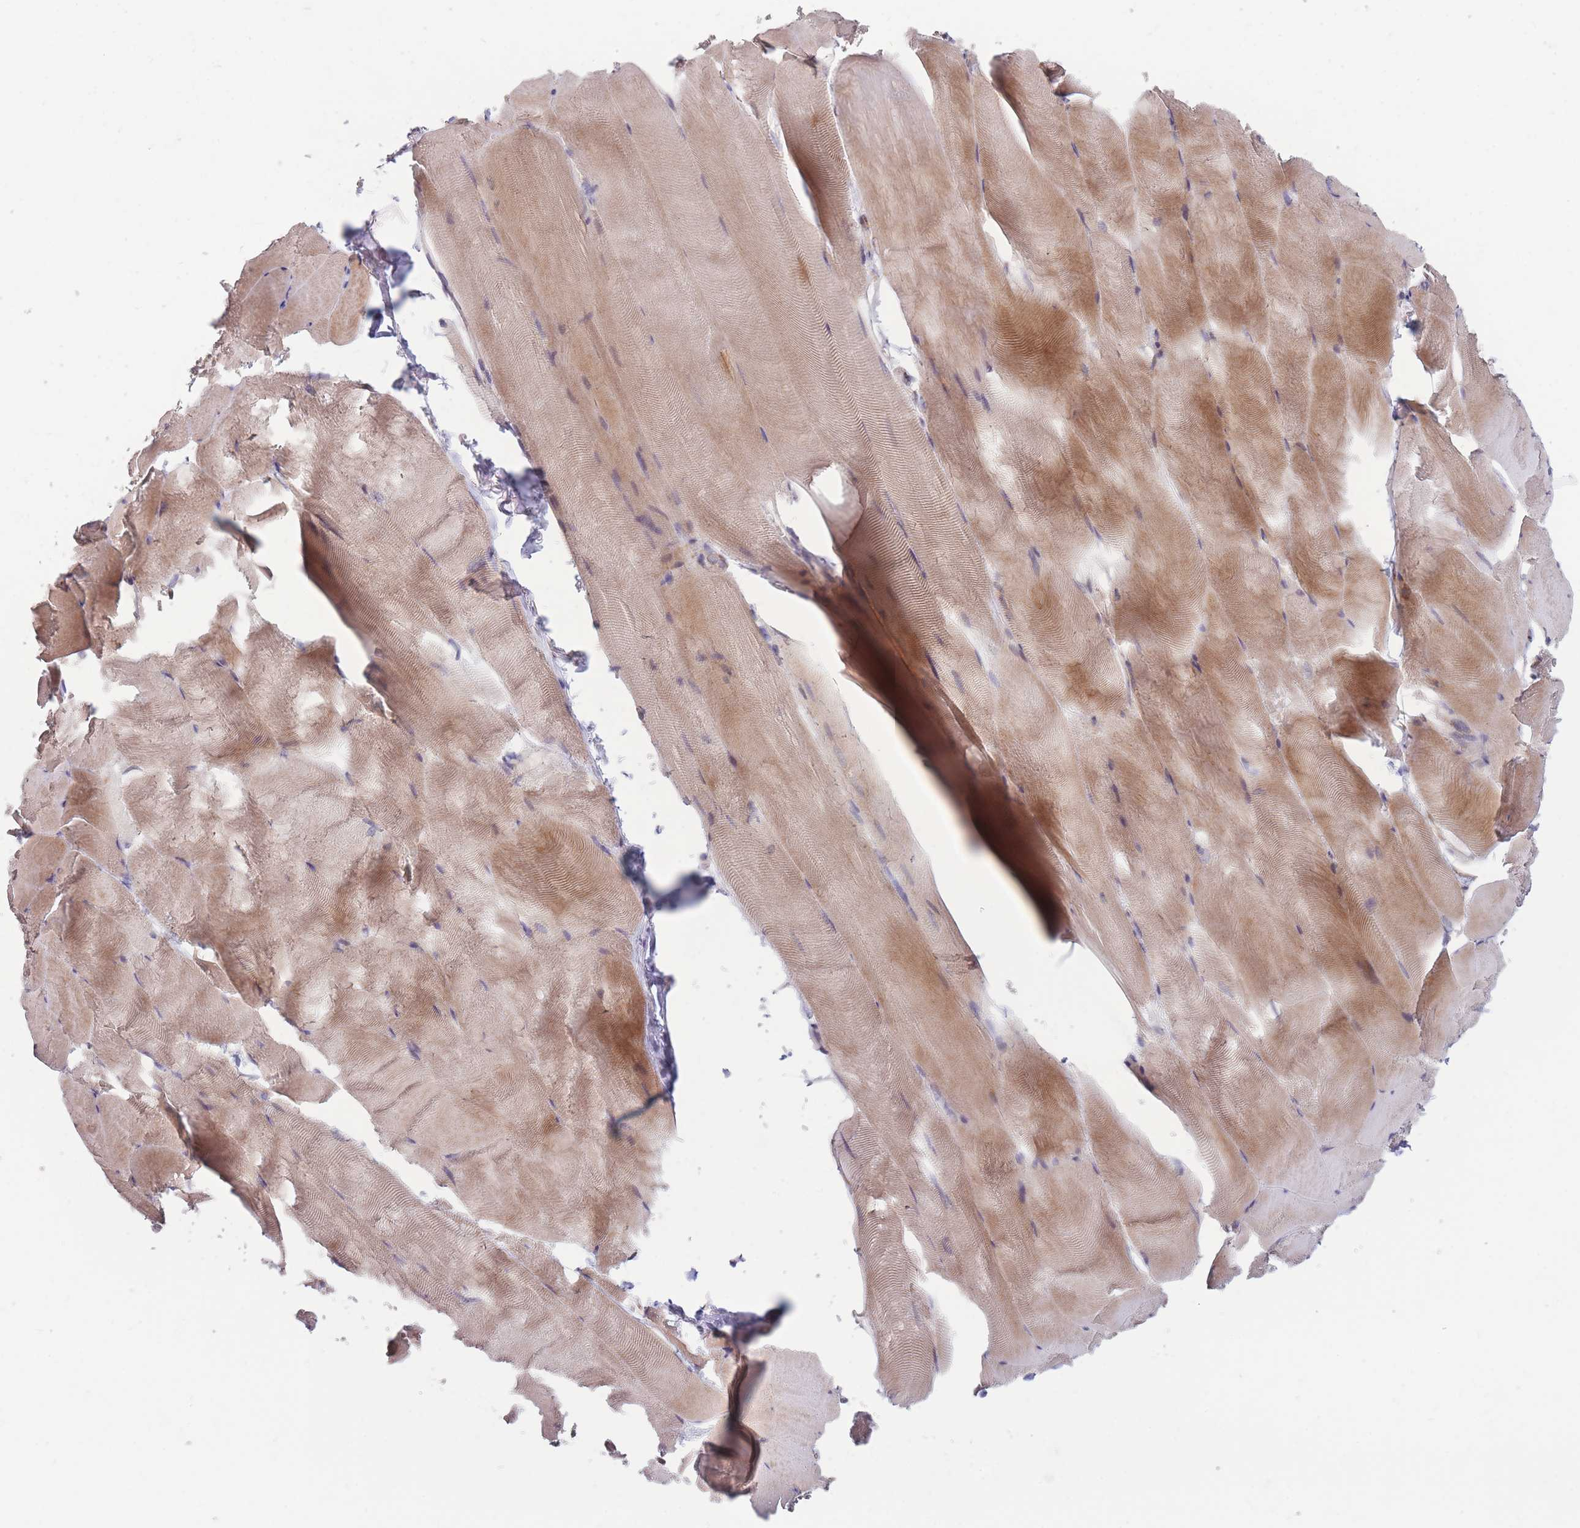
{"staining": {"intensity": "moderate", "quantity": "25%-75%", "location": "cytoplasmic/membranous"}, "tissue": "skeletal muscle", "cell_type": "Myocytes", "image_type": "normal", "snomed": [{"axis": "morphology", "description": "Normal tissue, NOS"}, {"axis": "topography", "description": "Skeletal muscle"}], "caption": "An image of human skeletal muscle stained for a protein displays moderate cytoplasmic/membranous brown staining in myocytes.", "gene": "CCNQ", "patient": {"sex": "female", "age": 64}}